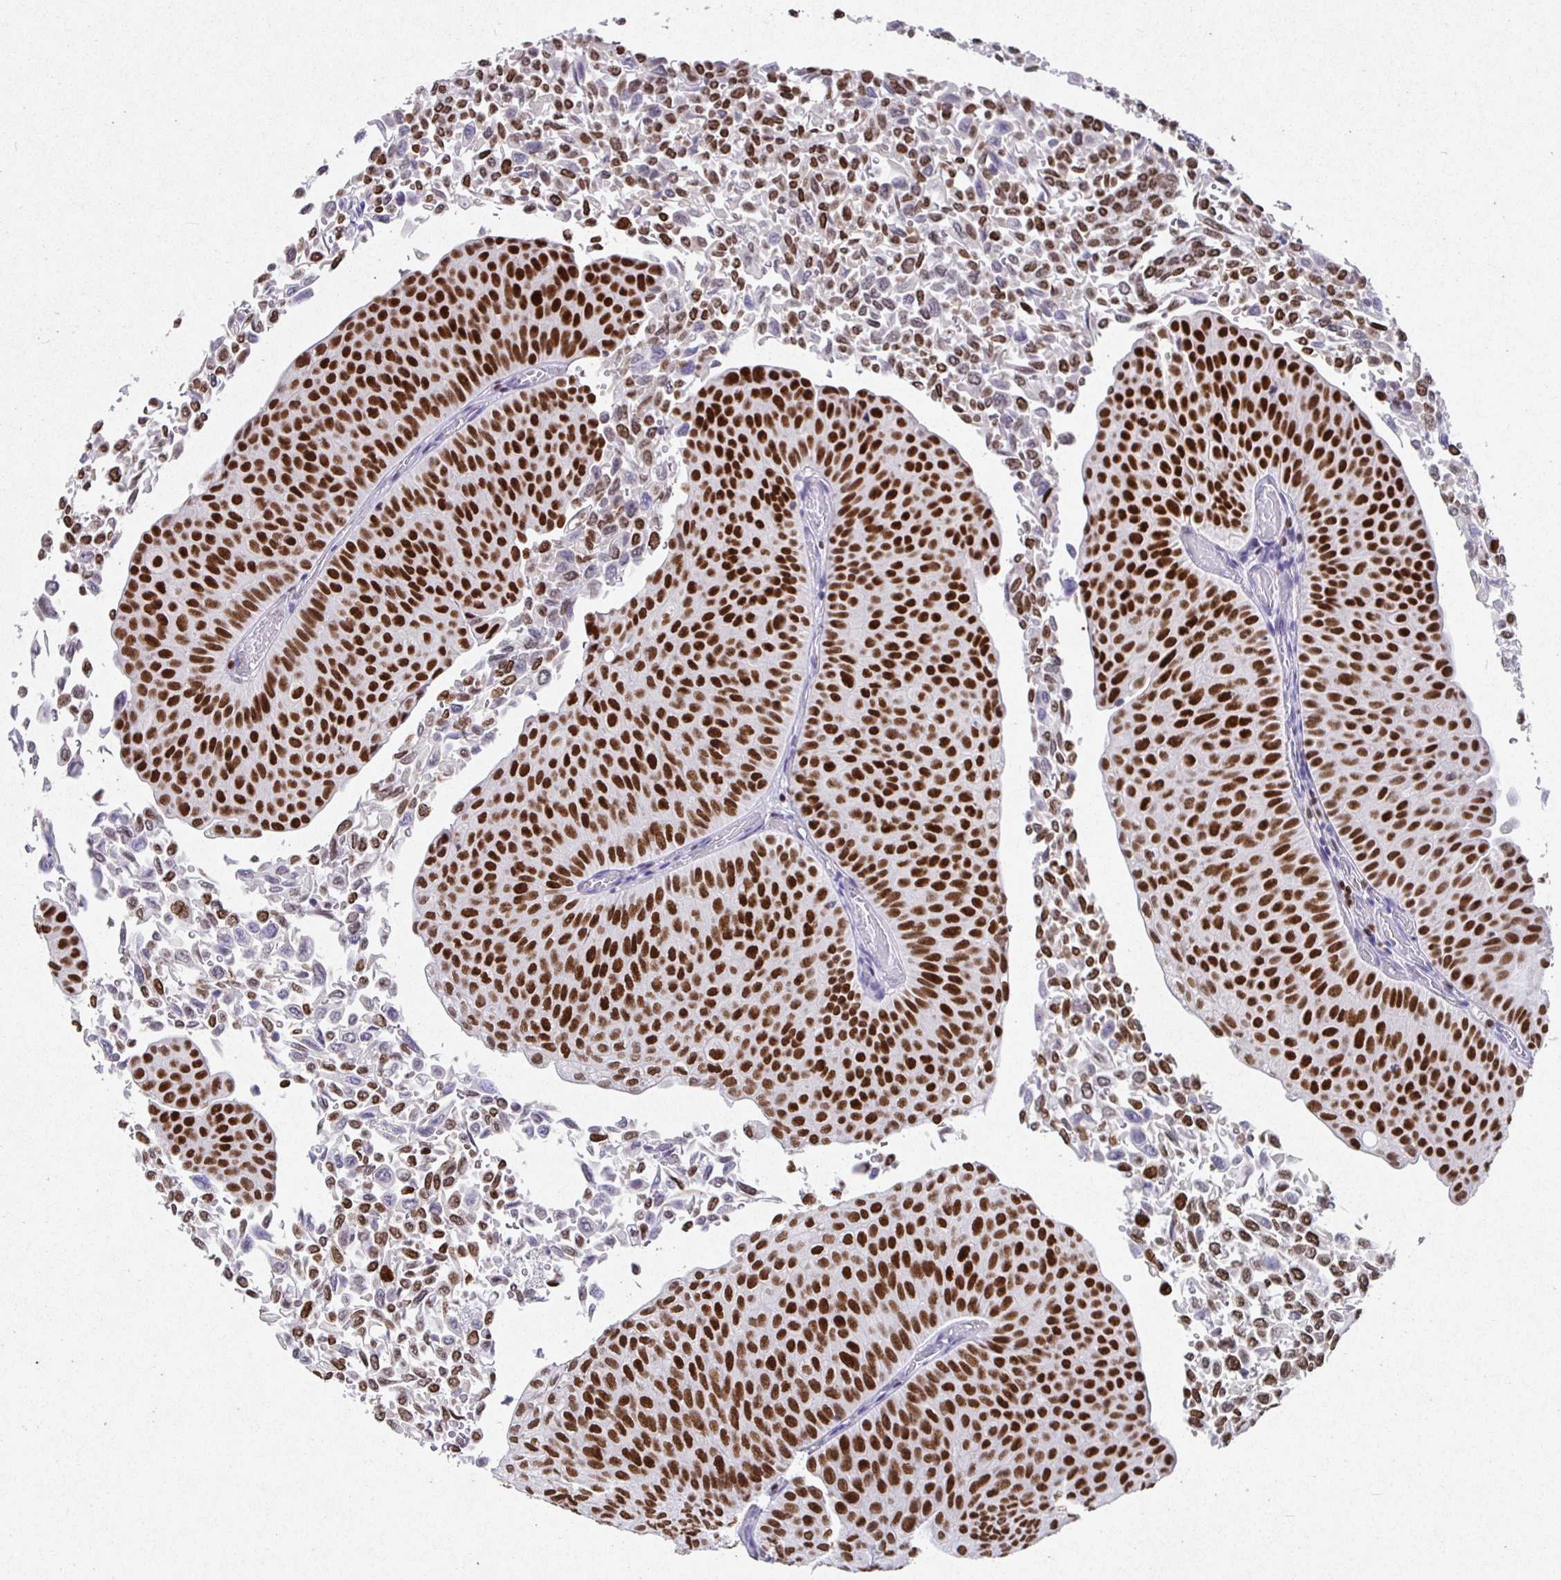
{"staining": {"intensity": "strong", "quantity": ">75%", "location": "nuclear"}, "tissue": "urothelial cancer", "cell_type": "Tumor cells", "image_type": "cancer", "snomed": [{"axis": "morphology", "description": "Urothelial carcinoma, NOS"}, {"axis": "topography", "description": "Urinary bladder"}], "caption": "Protein staining of transitional cell carcinoma tissue reveals strong nuclear staining in approximately >75% of tumor cells. (IHC, brightfield microscopy, high magnification).", "gene": "SATB1", "patient": {"sex": "male", "age": 59}}